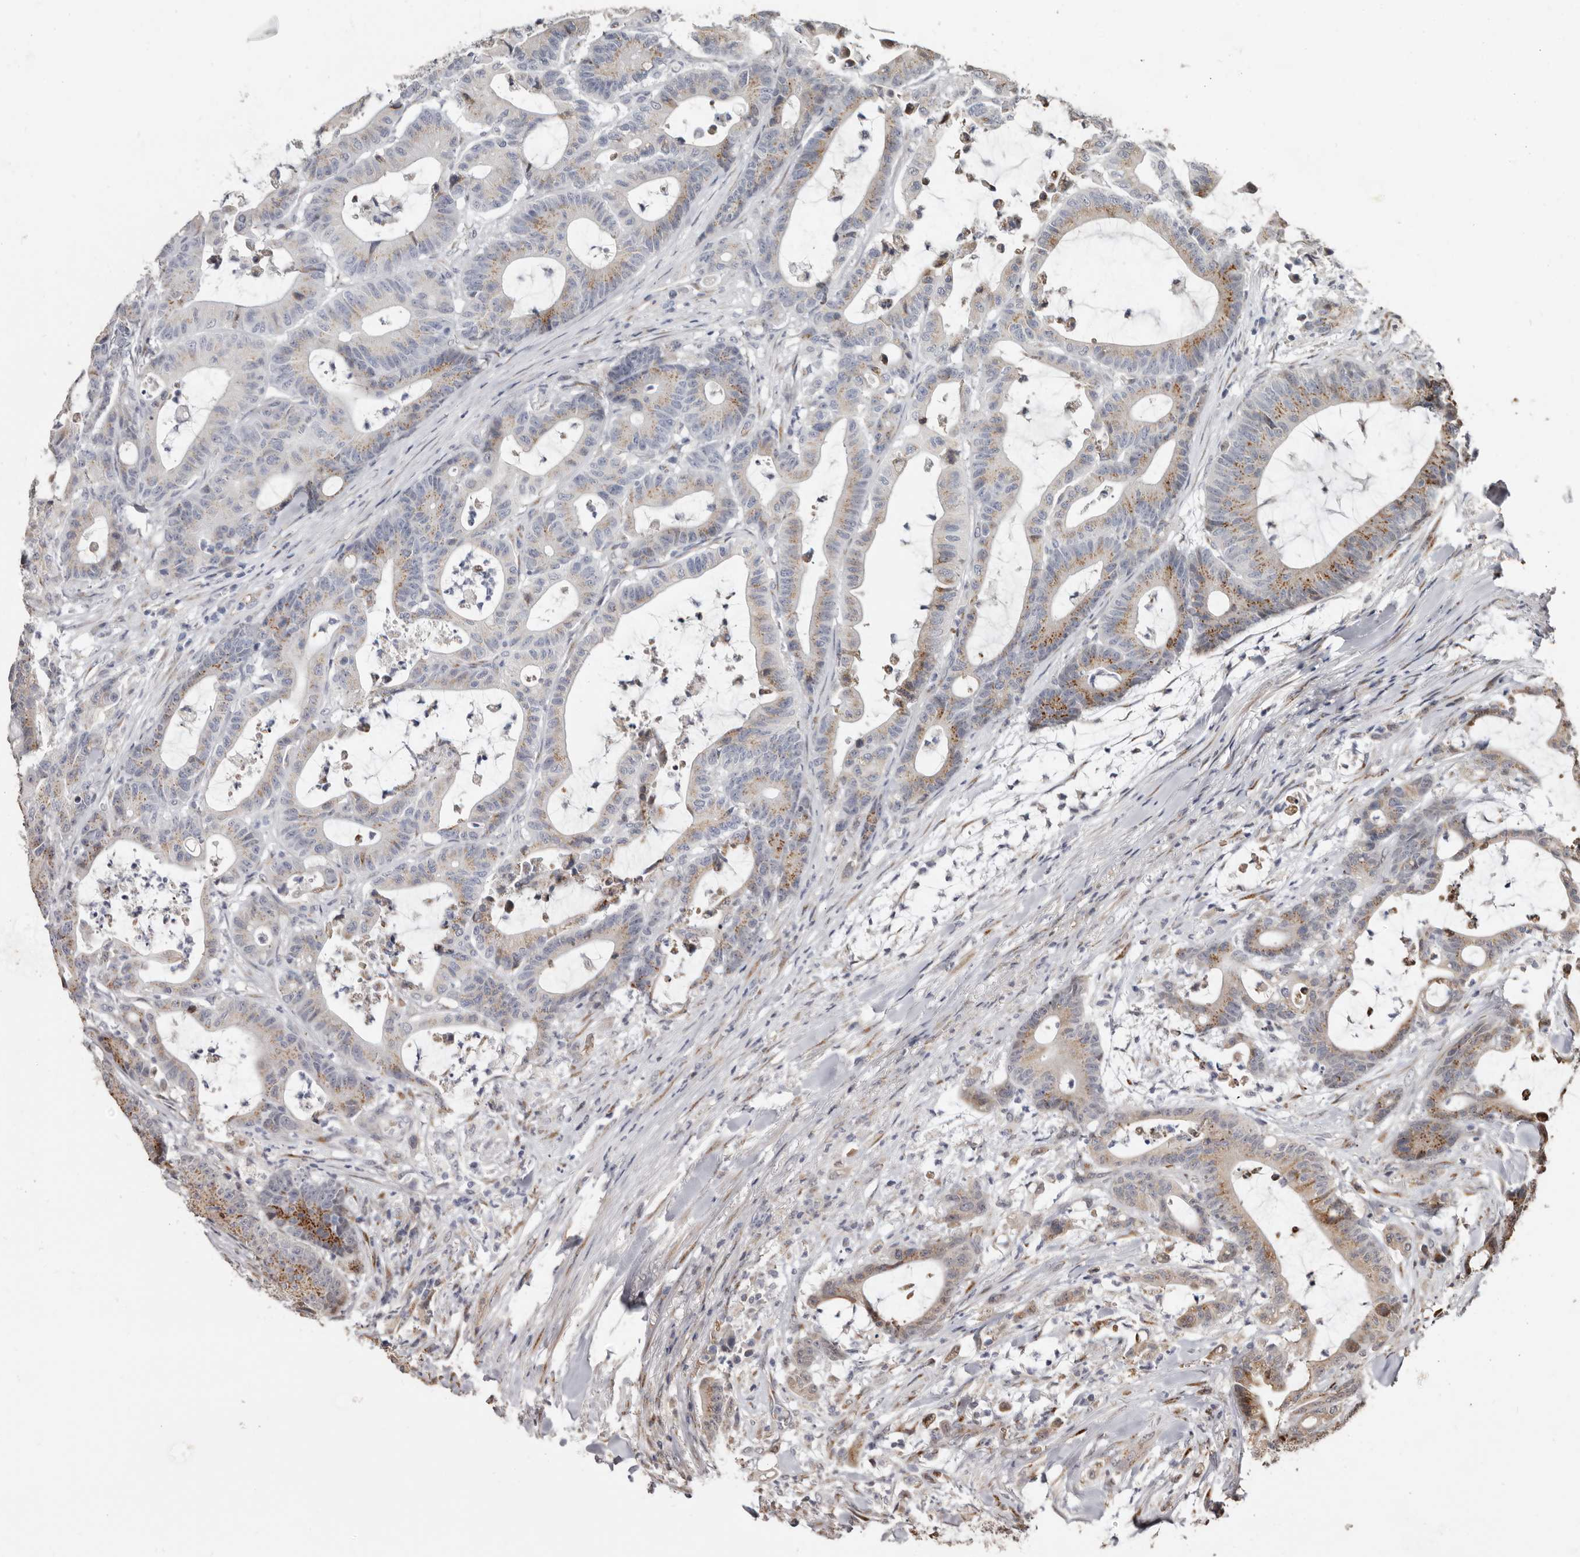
{"staining": {"intensity": "moderate", "quantity": "25%-75%", "location": "cytoplasmic/membranous"}, "tissue": "colorectal cancer", "cell_type": "Tumor cells", "image_type": "cancer", "snomed": [{"axis": "morphology", "description": "Adenocarcinoma, NOS"}, {"axis": "topography", "description": "Colon"}], "caption": "DAB (3,3'-diaminobenzidine) immunohistochemical staining of human colorectal cancer (adenocarcinoma) displays moderate cytoplasmic/membranous protein positivity in about 25%-75% of tumor cells. (IHC, brightfield microscopy, high magnification).", "gene": "ENTREP1", "patient": {"sex": "female", "age": 84}}